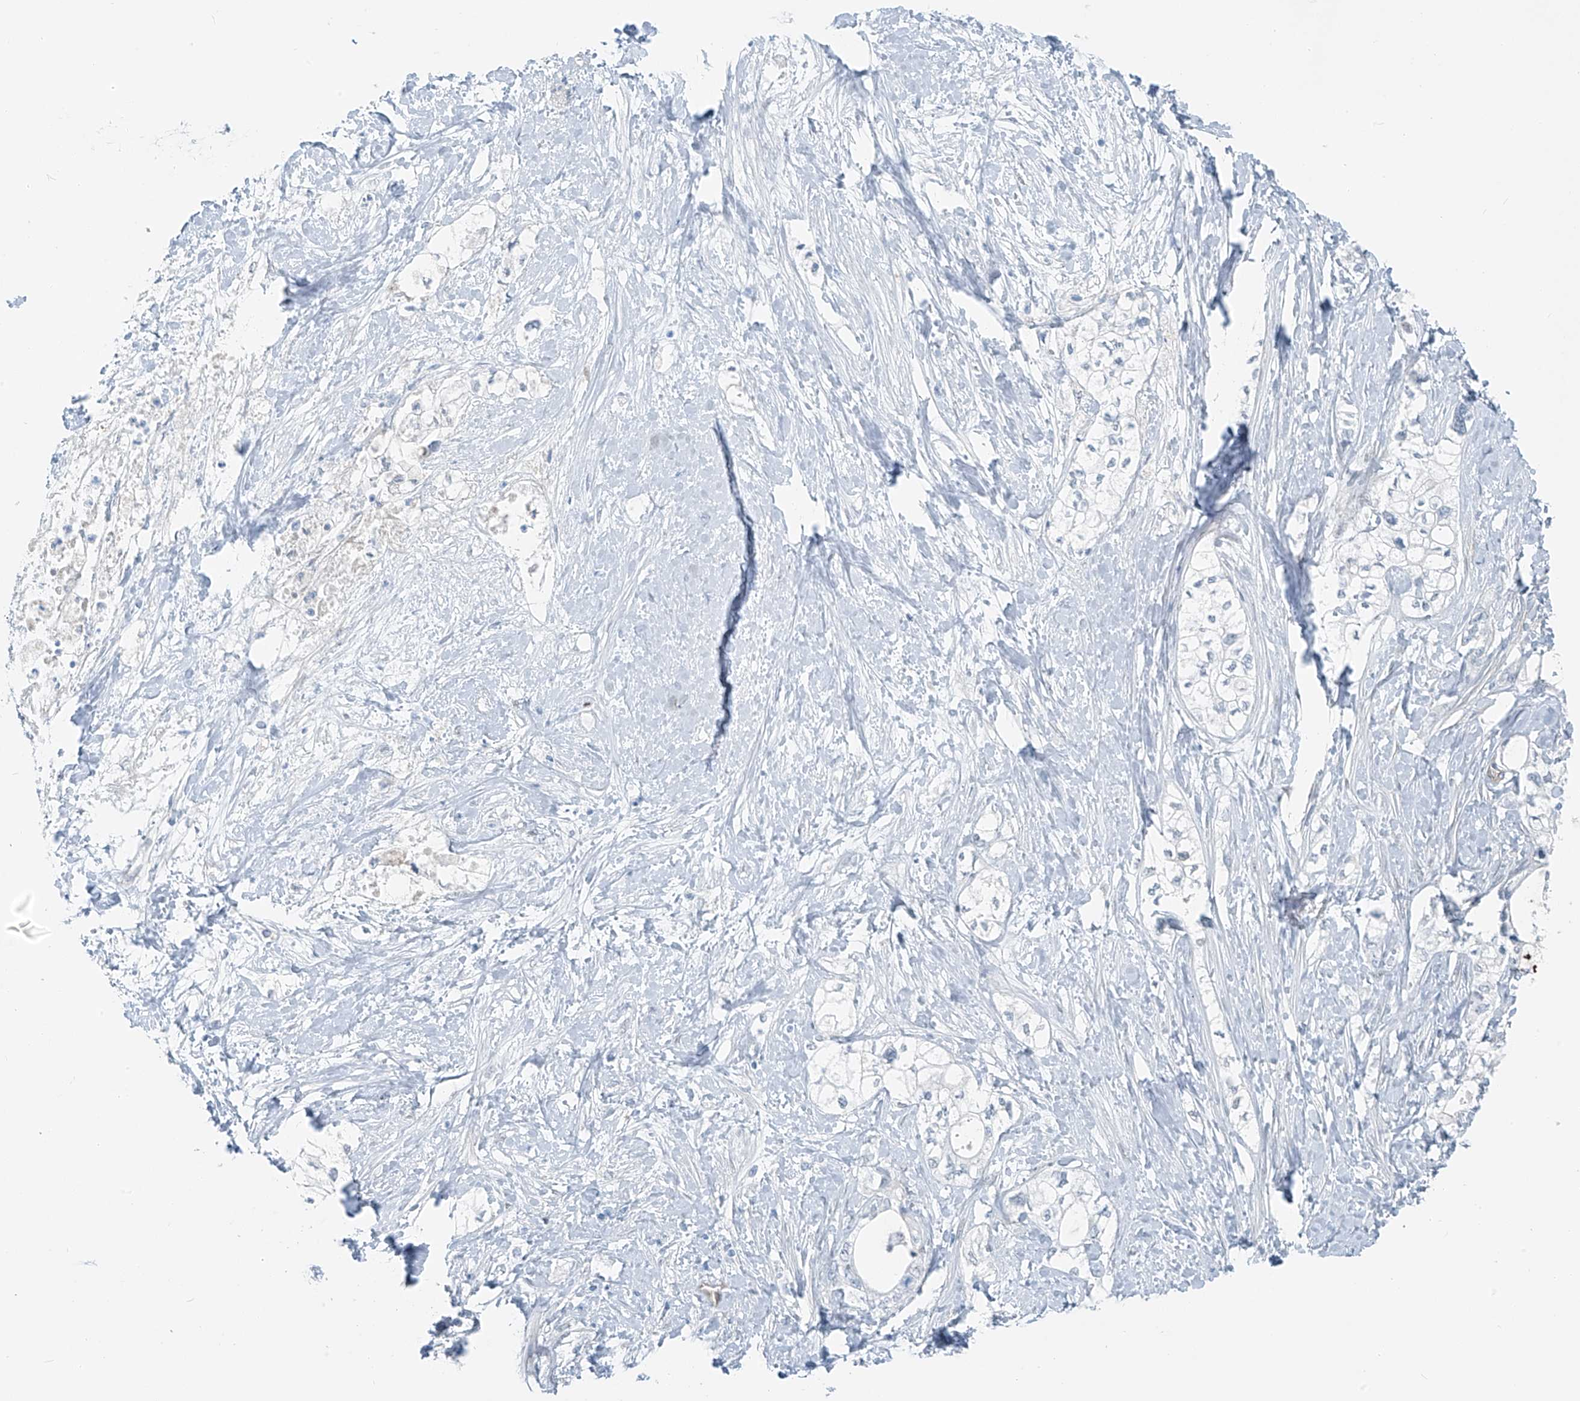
{"staining": {"intensity": "negative", "quantity": "none", "location": "none"}, "tissue": "pancreatic cancer", "cell_type": "Tumor cells", "image_type": "cancer", "snomed": [{"axis": "morphology", "description": "Adenocarcinoma, NOS"}, {"axis": "topography", "description": "Pancreas"}], "caption": "This is an immunohistochemistry (IHC) micrograph of human pancreatic cancer (adenocarcinoma). There is no positivity in tumor cells.", "gene": "TNS2", "patient": {"sex": "male", "age": 70}}